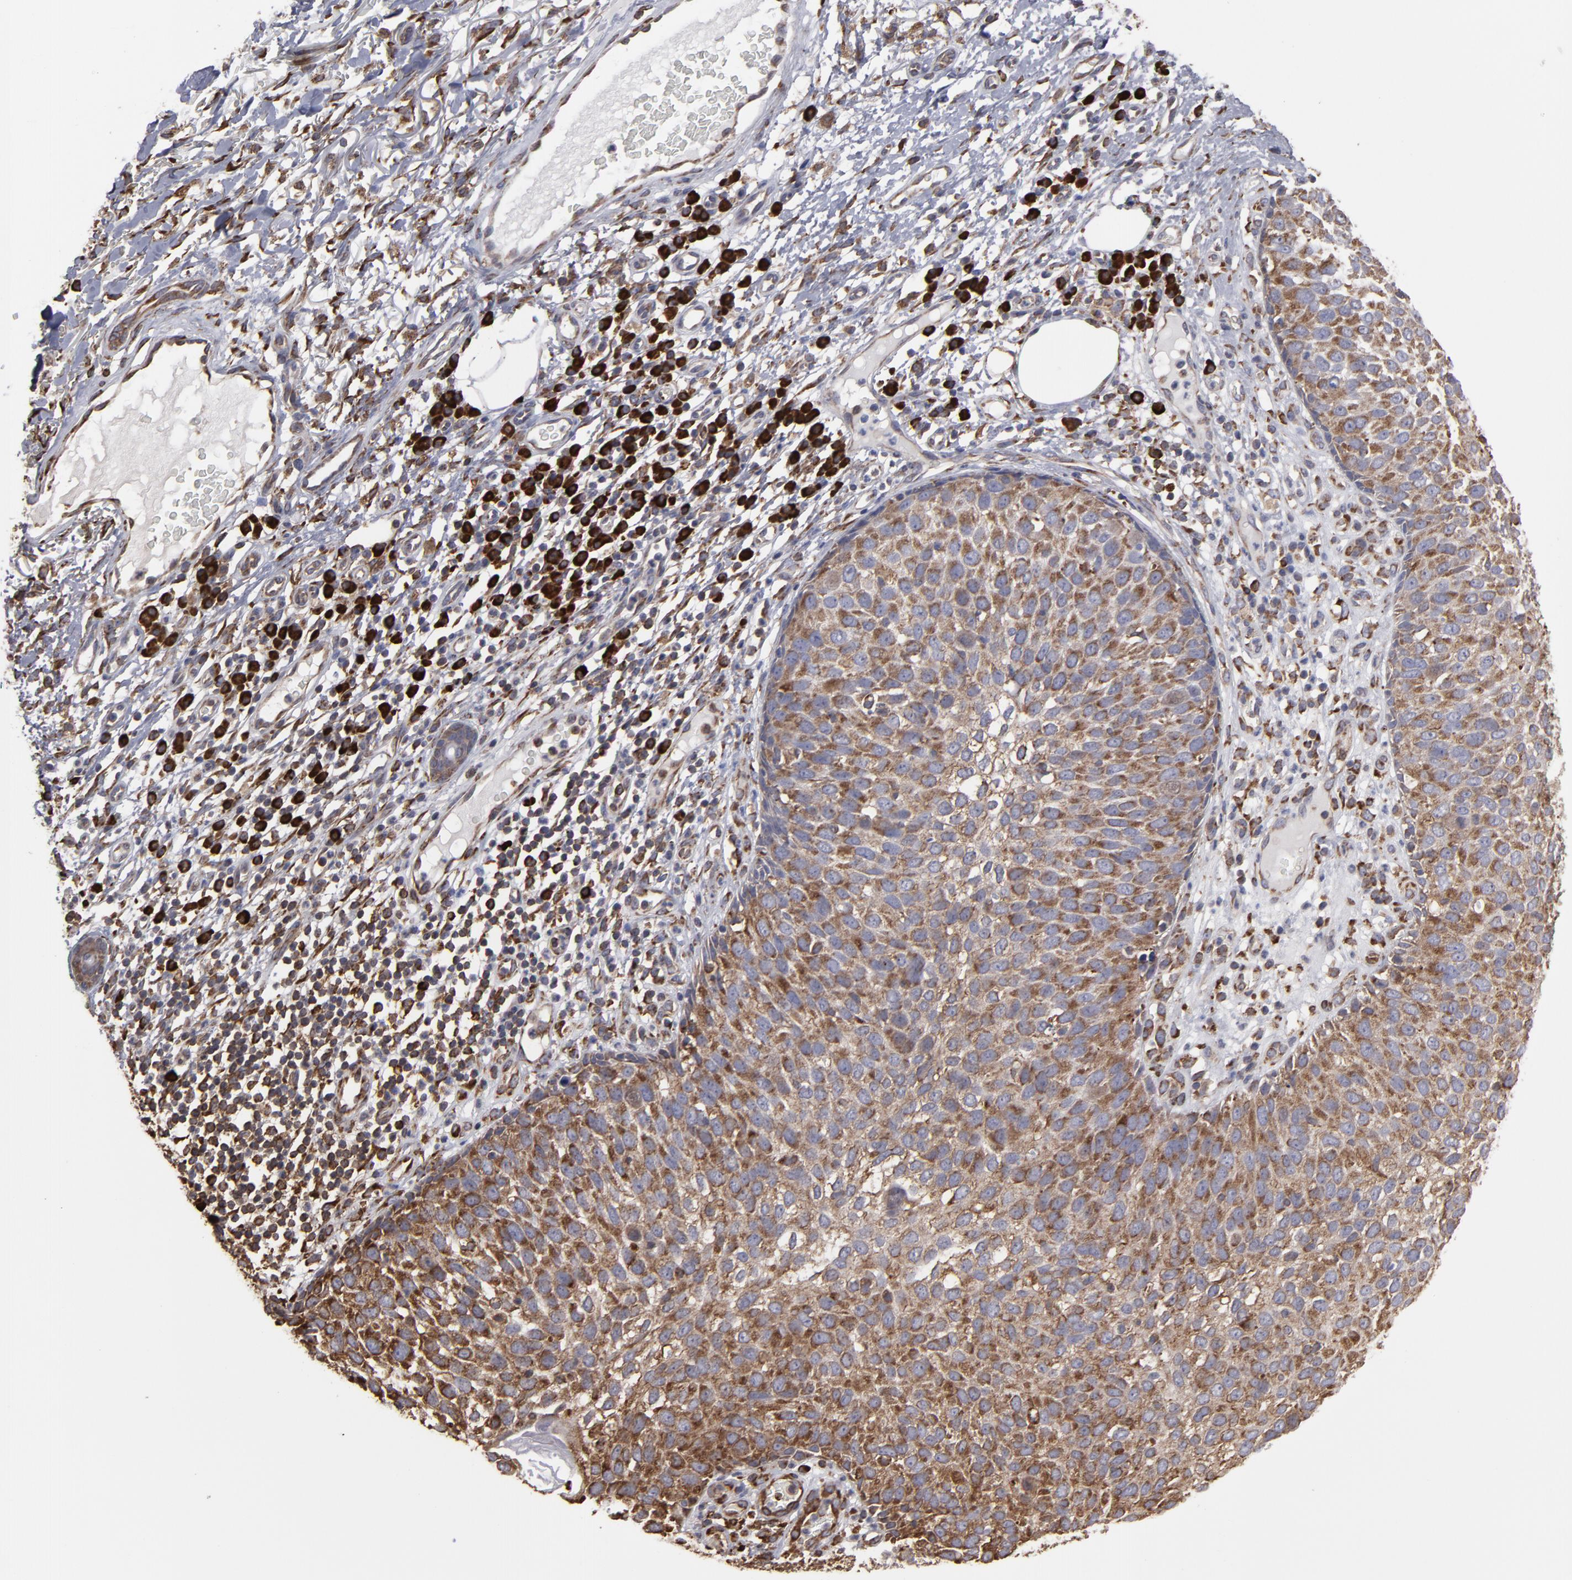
{"staining": {"intensity": "moderate", "quantity": ">75%", "location": "cytoplasmic/membranous"}, "tissue": "skin cancer", "cell_type": "Tumor cells", "image_type": "cancer", "snomed": [{"axis": "morphology", "description": "Squamous cell carcinoma, NOS"}, {"axis": "topography", "description": "Skin"}], "caption": "Brown immunohistochemical staining in skin cancer exhibits moderate cytoplasmic/membranous positivity in approximately >75% of tumor cells.", "gene": "SND1", "patient": {"sex": "male", "age": 87}}